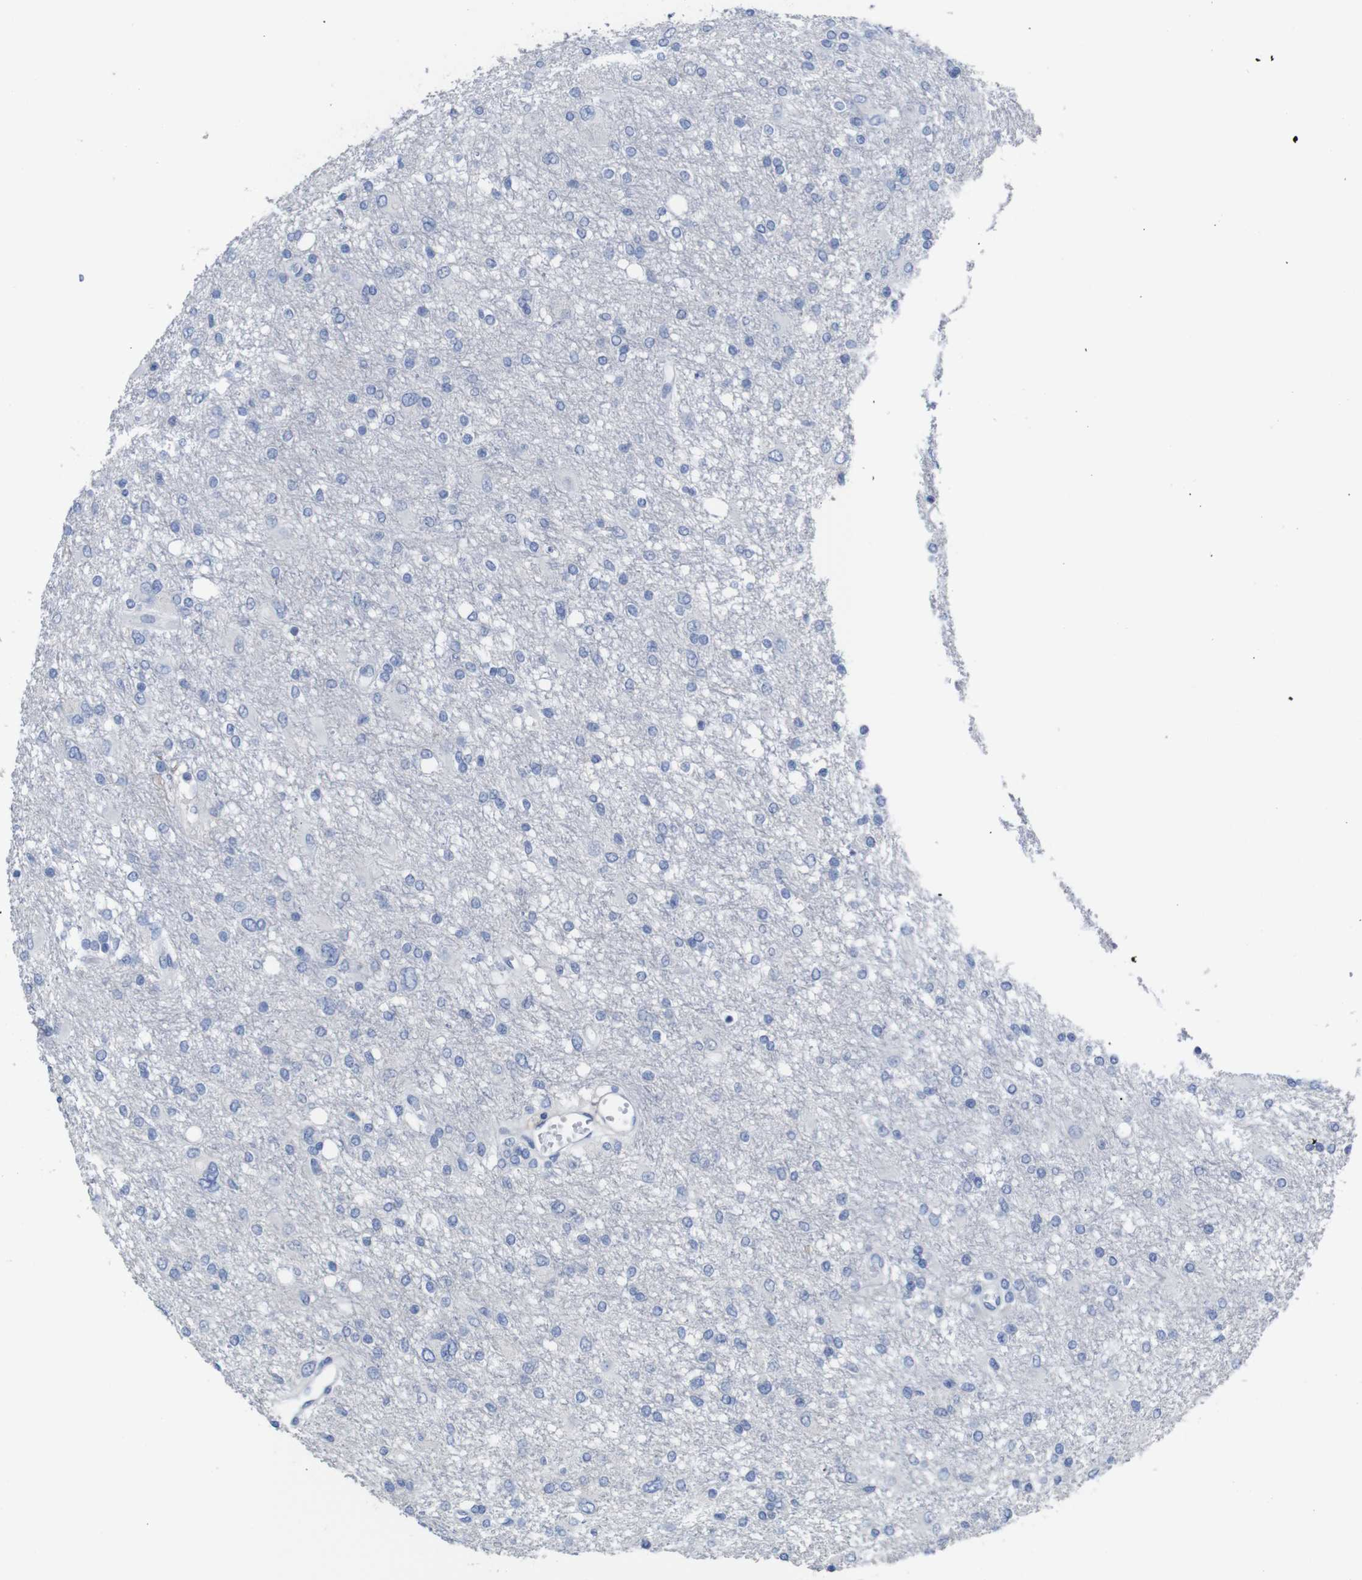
{"staining": {"intensity": "negative", "quantity": "none", "location": "none"}, "tissue": "glioma", "cell_type": "Tumor cells", "image_type": "cancer", "snomed": [{"axis": "morphology", "description": "Glioma, malignant, High grade"}, {"axis": "topography", "description": "Brain"}], "caption": "Human glioma stained for a protein using IHC shows no expression in tumor cells.", "gene": "TCEAL9", "patient": {"sex": "female", "age": 59}}